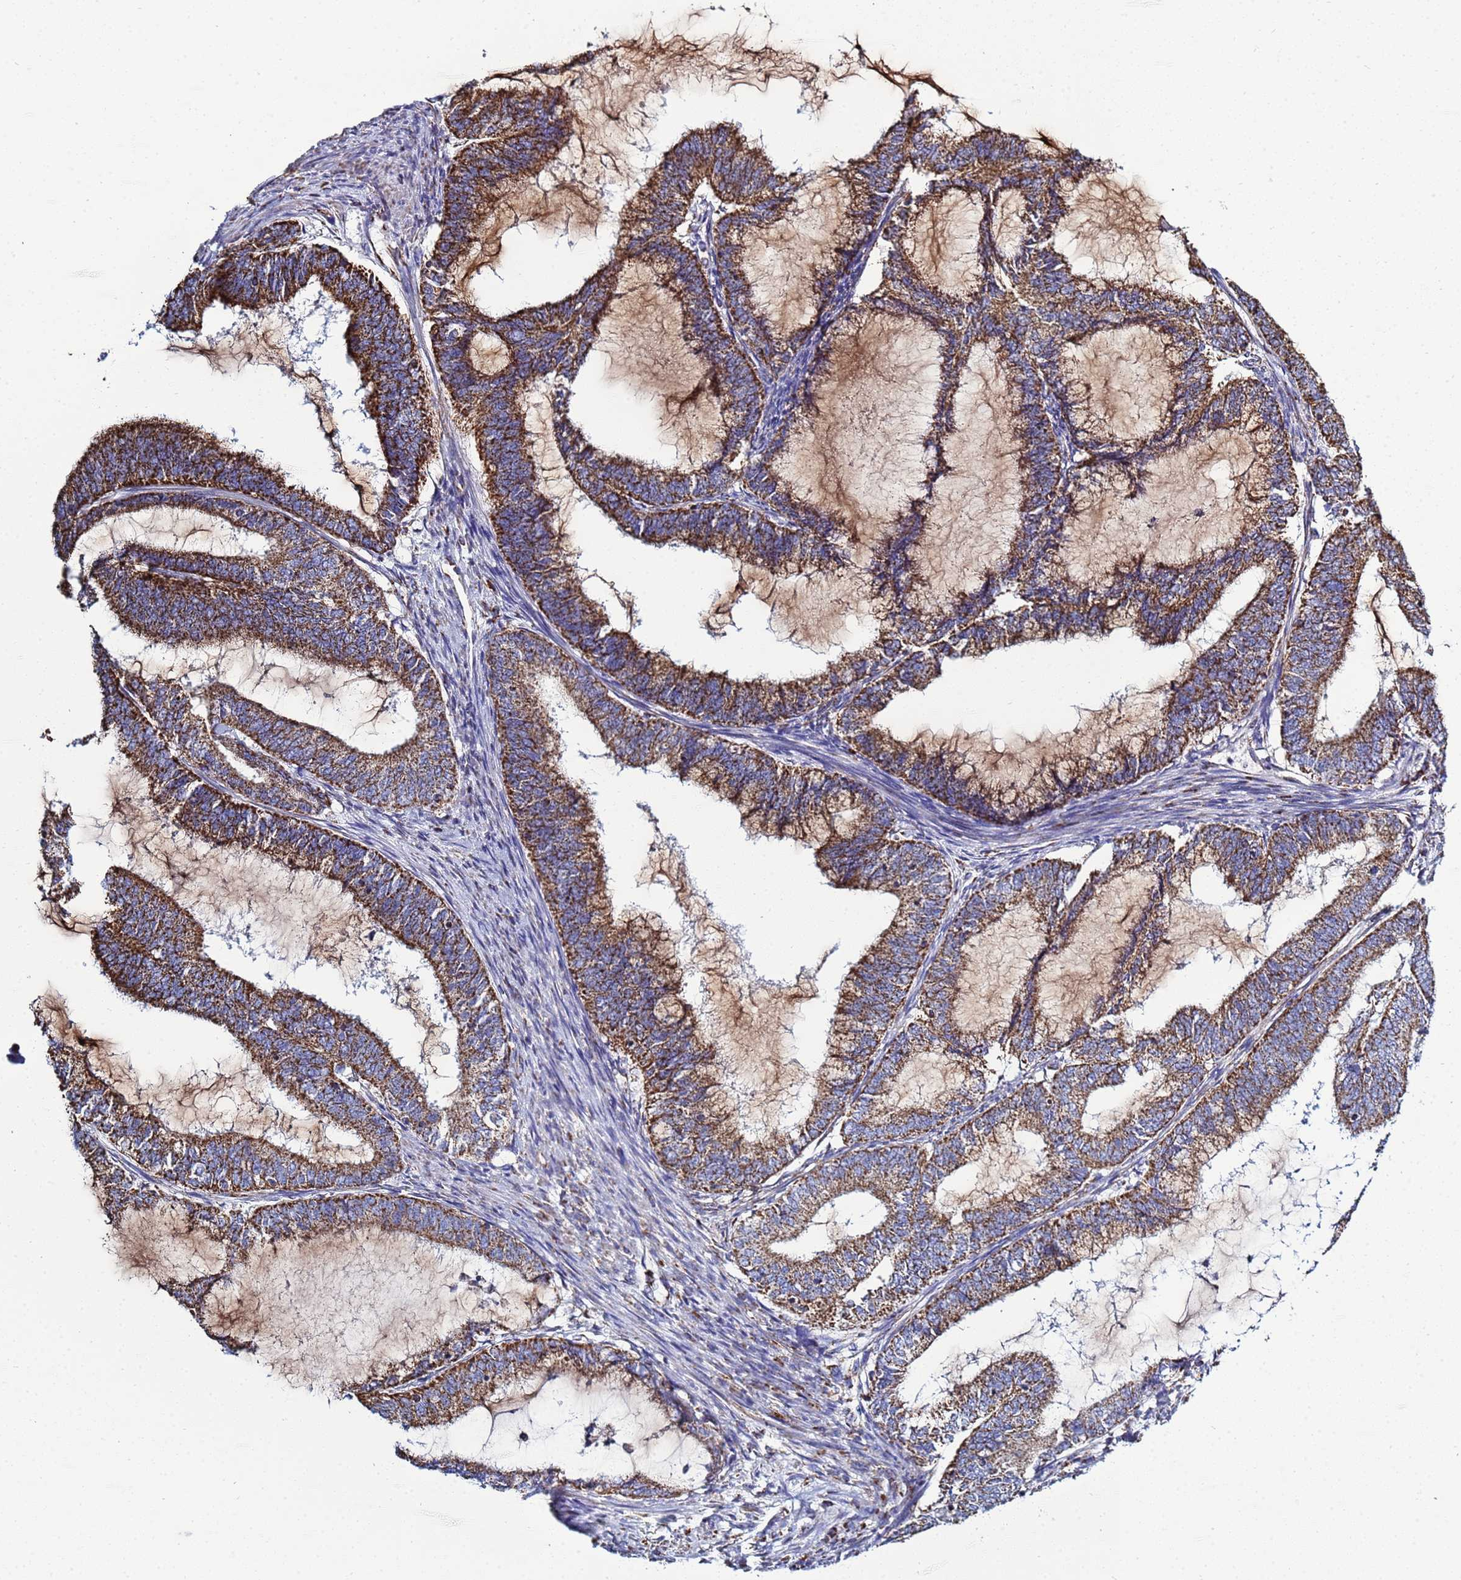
{"staining": {"intensity": "strong", "quantity": ">75%", "location": "cytoplasmic/membranous"}, "tissue": "endometrial cancer", "cell_type": "Tumor cells", "image_type": "cancer", "snomed": [{"axis": "morphology", "description": "Adenocarcinoma, NOS"}, {"axis": "topography", "description": "Endometrium"}], "caption": "Endometrial cancer stained with a protein marker demonstrates strong staining in tumor cells.", "gene": "COQ4", "patient": {"sex": "female", "age": 51}}